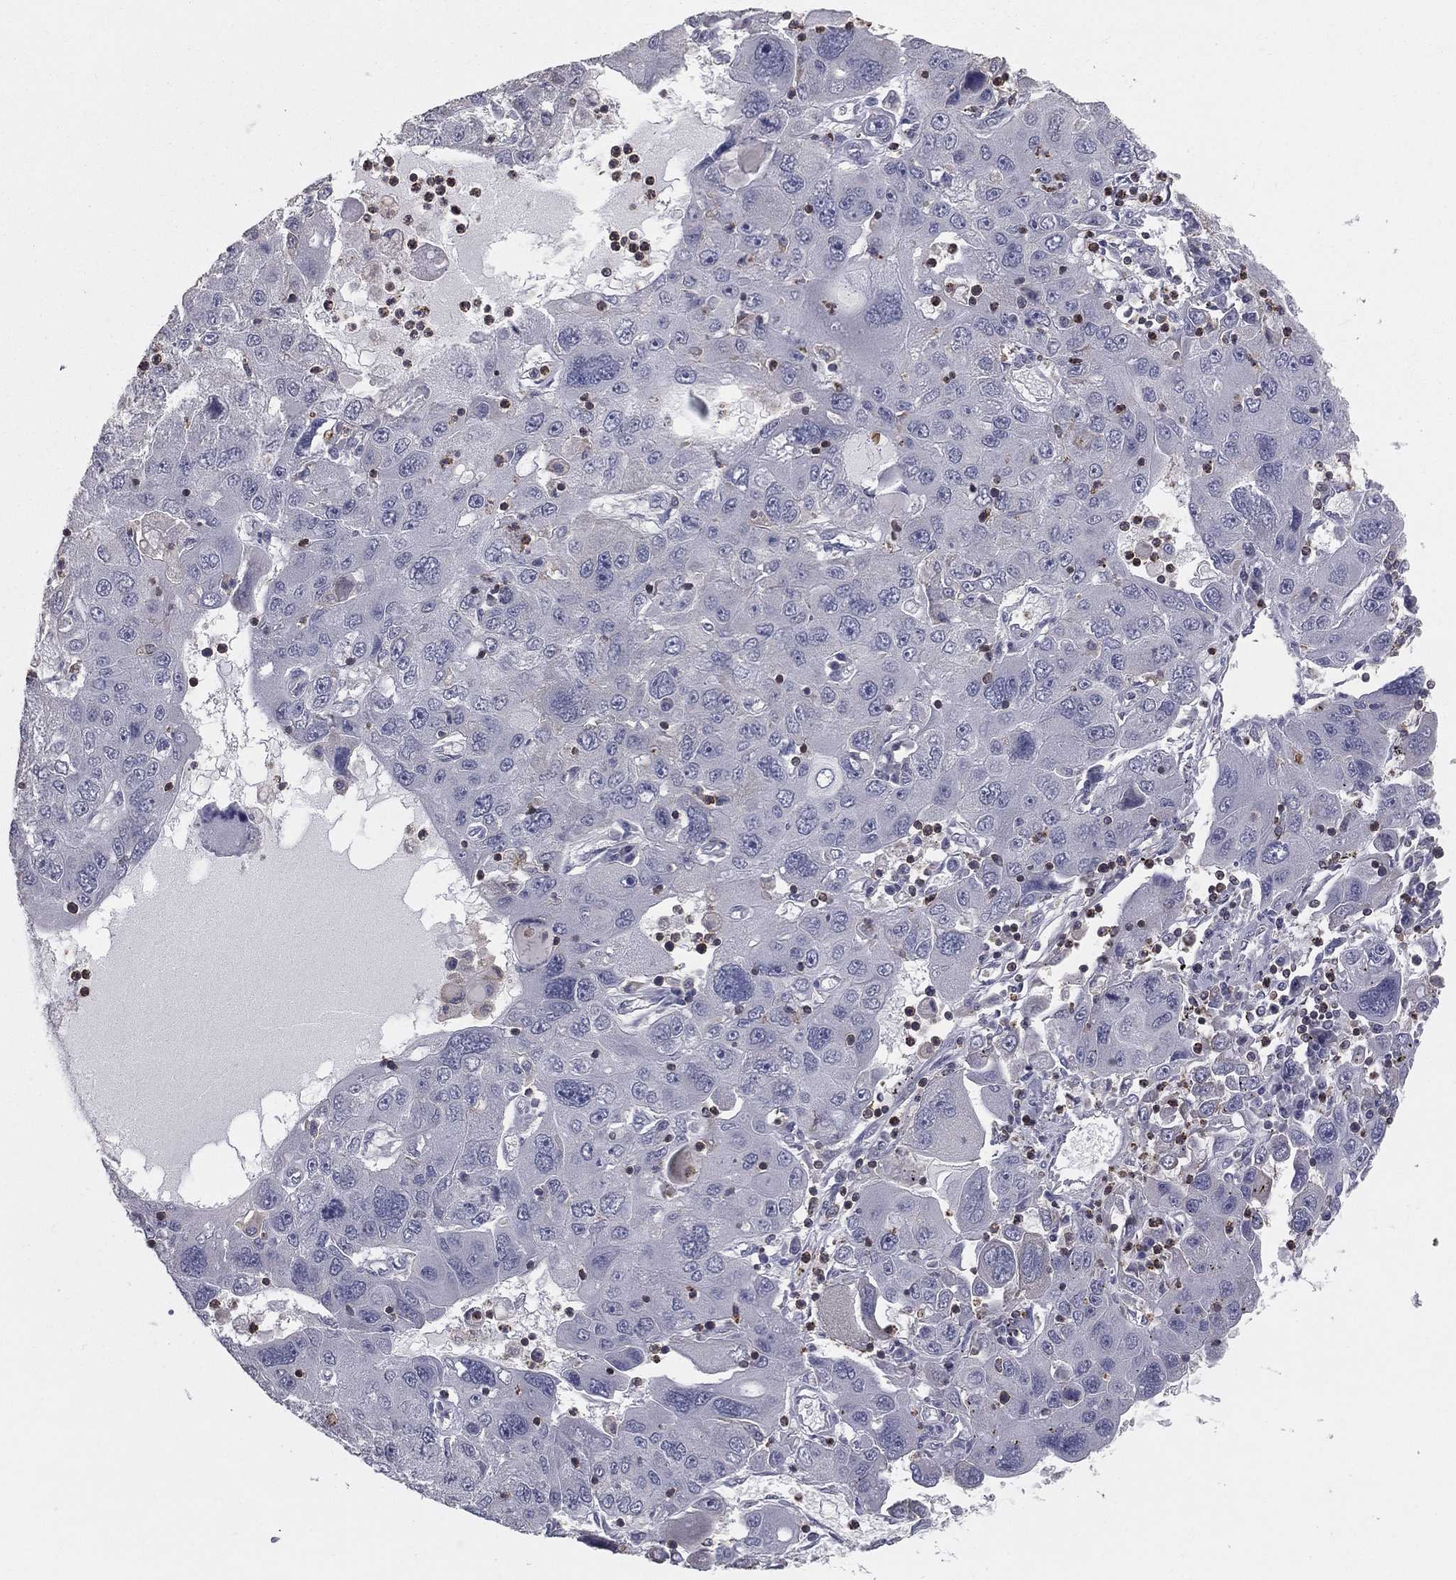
{"staining": {"intensity": "negative", "quantity": "none", "location": "none"}, "tissue": "stomach cancer", "cell_type": "Tumor cells", "image_type": "cancer", "snomed": [{"axis": "morphology", "description": "Adenocarcinoma, NOS"}, {"axis": "topography", "description": "Stomach"}], "caption": "High power microscopy micrograph of an immunohistochemistry image of adenocarcinoma (stomach), revealing no significant expression in tumor cells.", "gene": "PSTPIP1", "patient": {"sex": "male", "age": 56}}